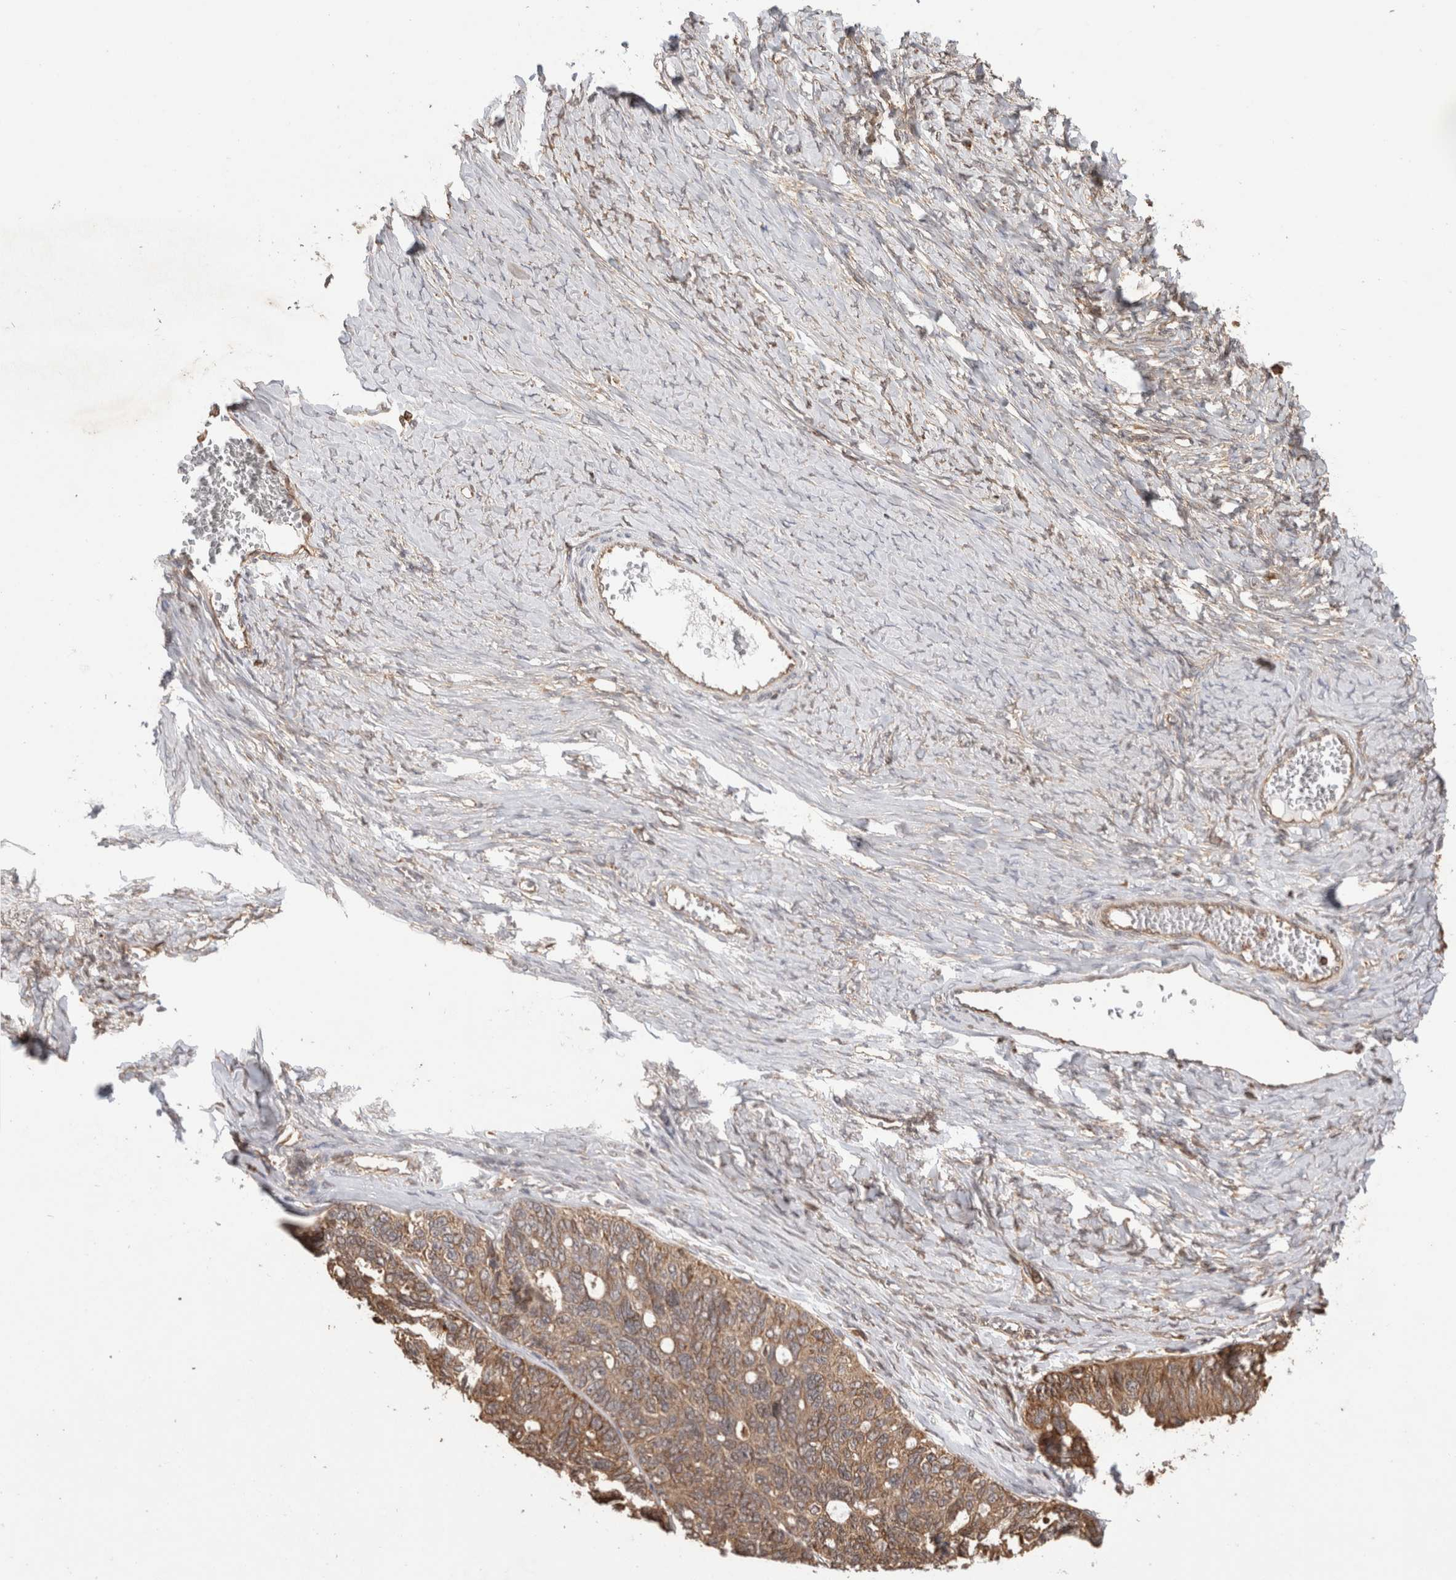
{"staining": {"intensity": "moderate", "quantity": ">75%", "location": "cytoplasmic/membranous"}, "tissue": "ovarian cancer", "cell_type": "Tumor cells", "image_type": "cancer", "snomed": [{"axis": "morphology", "description": "Cystadenocarcinoma, serous, NOS"}, {"axis": "topography", "description": "Ovary"}], "caption": "Human ovarian cancer stained for a protein (brown) displays moderate cytoplasmic/membranous positive positivity in about >75% of tumor cells.", "gene": "IMMP2L", "patient": {"sex": "female", "age": 79}}